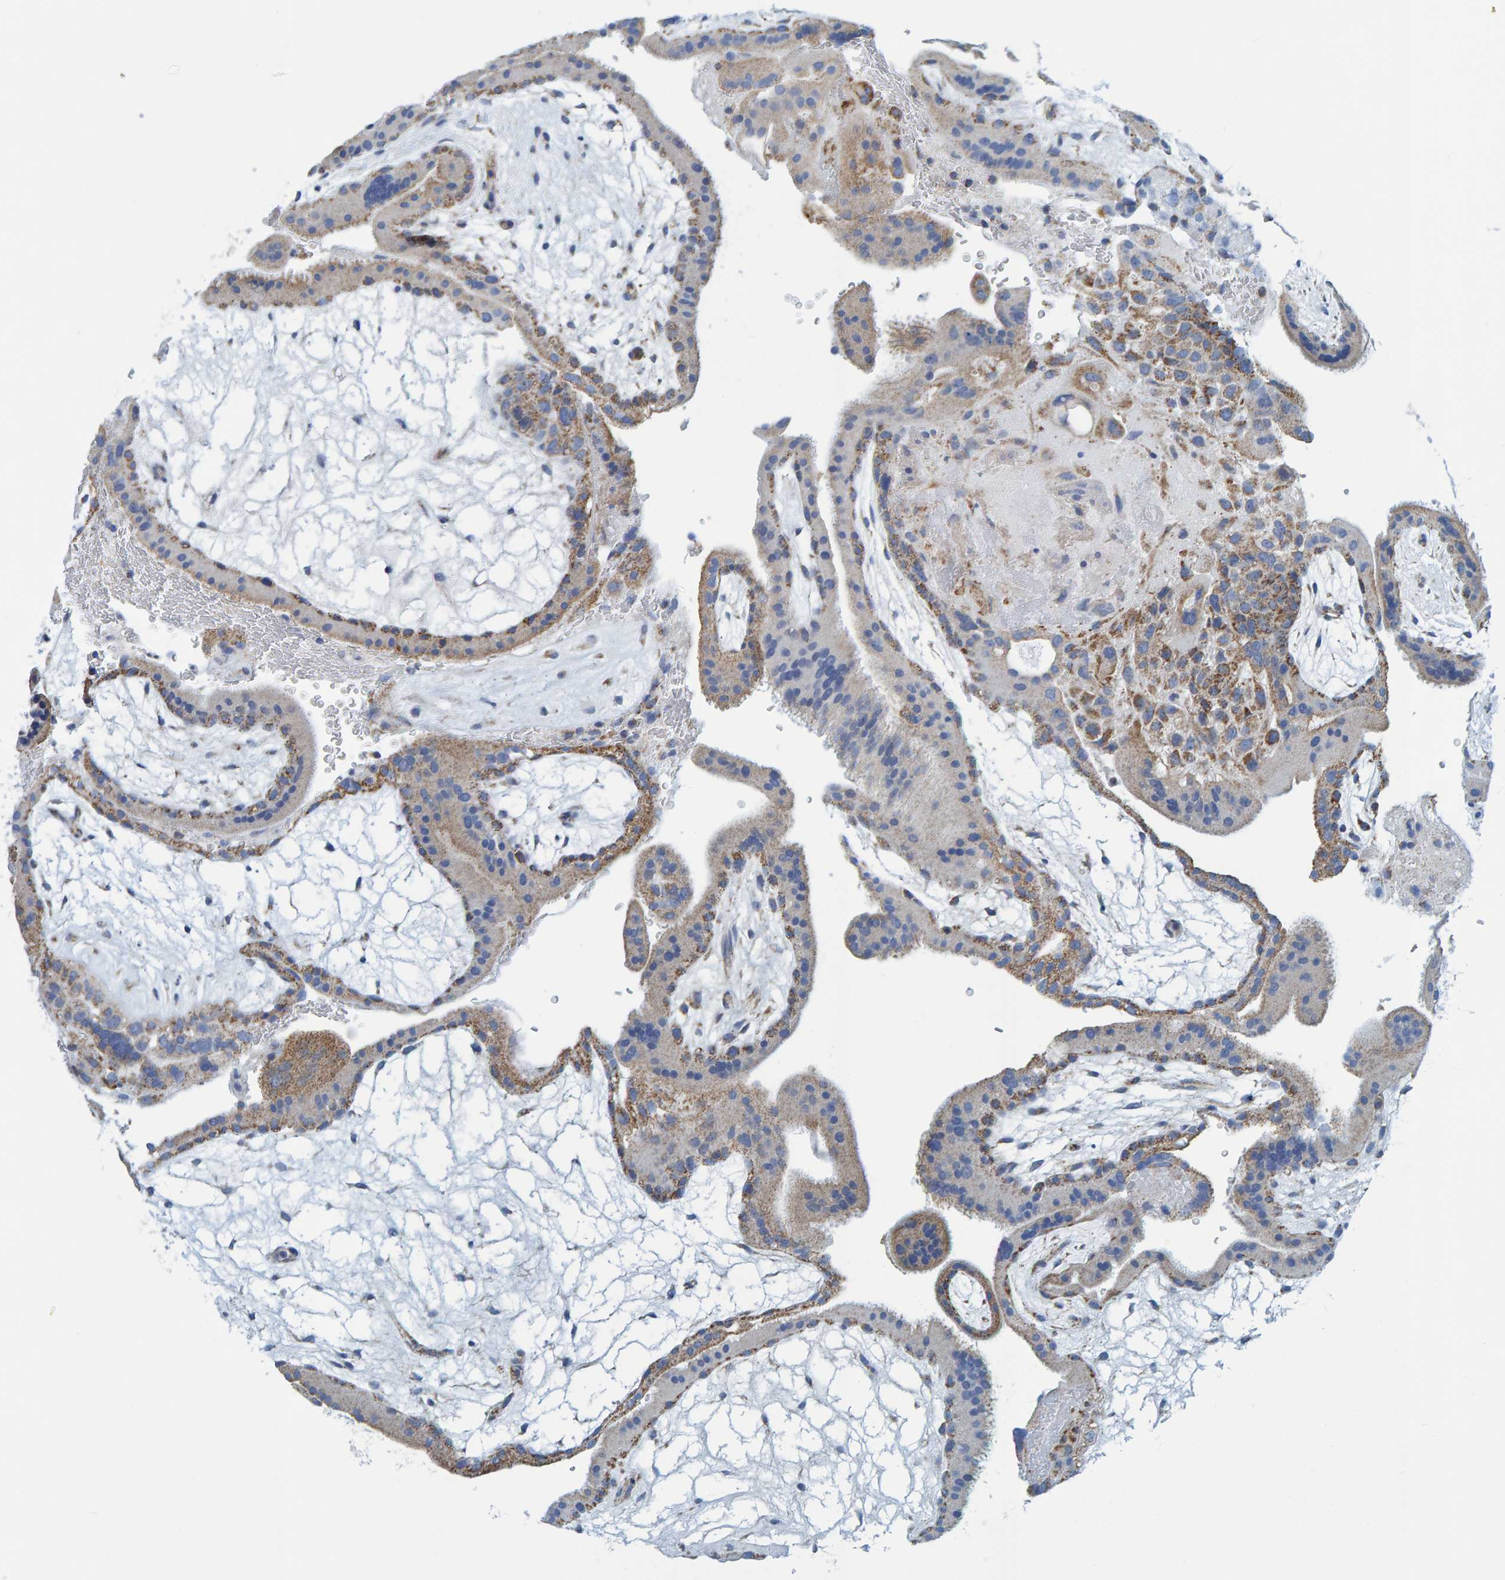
{"staining": {"intensity": "moderate", "quantity": ">75%", "location": "cytoplasmic/membranous"}, "tissue": "placenta", "cell_type": "Decidual cells", "image_type": "normal", "snomed": [{"axis": "morphology", "description": "Normal tissue, NOS"}, {"axis": "topography", "description": "Placenta"}], "caption": "Brown immunohistochemical staining in benign placenta shows moderate cytoplasmic/membranous staining in about >75% of decidual cells. The staining is performed using DAB brown chromogen to label protein expression. The nuclei are counter-stained blue using hematoxylin.", "gene": "MRPS7", "patient": {"sex": "female", "age": 19}}